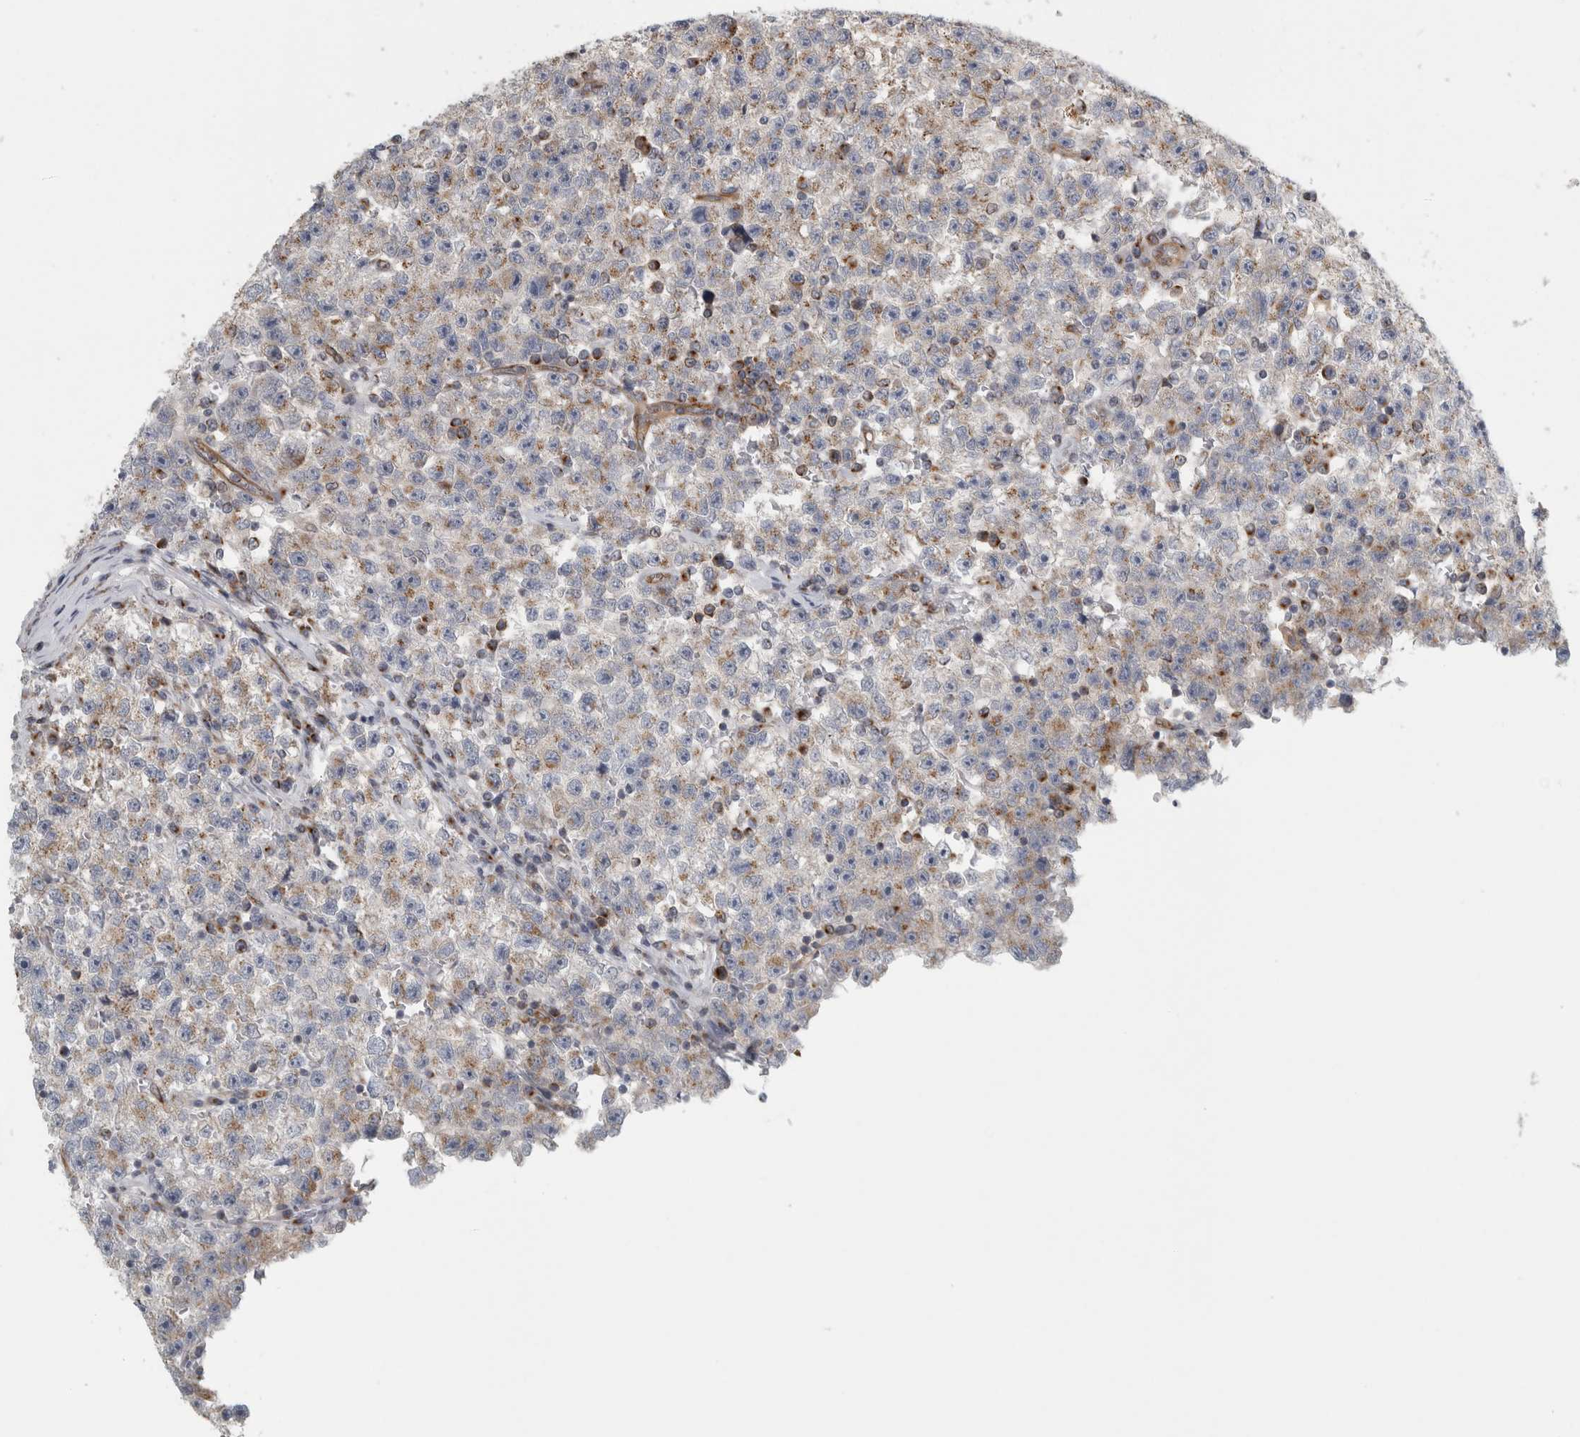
{"staining": {"intensity": "weak", "quantity": "25%-75%", "location": "cytoplasmic/membranous"}, "tissue": "testis cancer", "cell_type": "Tumor cells", "image_type": "cancer", "snomed": [{"axis": "morphology", "description": "Seminoma, NOS"}, {"axis": "topography", "description": "Testis"}], "caption": "Immunohistochemical staining of testis cancer (seminoma) reveals weak cytoplasmic/membranous protein expression in approximately 25%-75% of tumor cells. (brown staining indicates protein expression, while blue staining denotes nuclei).", "gene": "PEX6", "patient": {"sex": "male", "age": 22}}